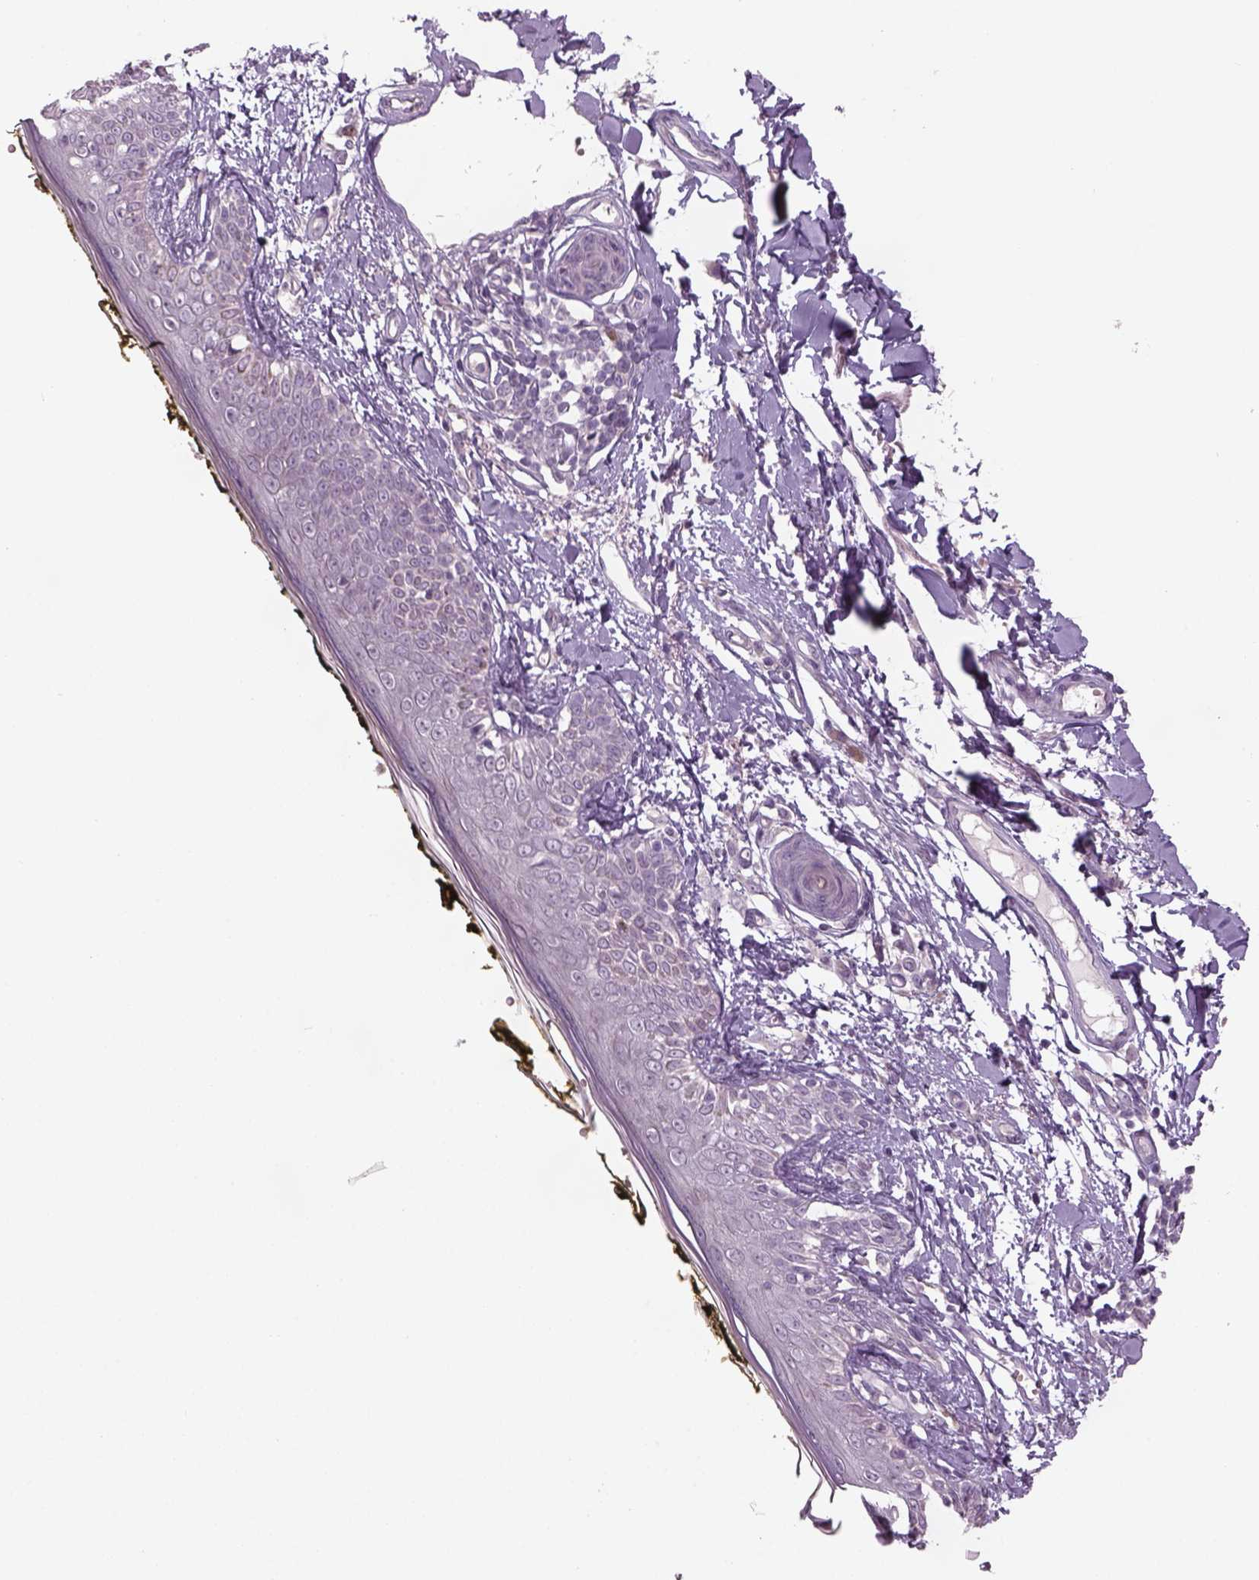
{"staining": {"intensity": "negative", "quantity": "none", "location": "none"}, "tissue": "skin", "cell_type": "Fibroblasts", "image_type": "normal", "snomed": [{"axis": "morphology", "description": "Normal tissue, NOS"}, {"axis": "topography", "description": "Skin"}], "caption": "High power microscopy micrograph of an immunohistochemistry (IHC) histopathology image of benign skin, revealing no significant positivity in fibroblasts. The staining is performed using DAB (3,3'-diaminobenzidine) brown chromogen with nuclei counter-stained in using hematoxylin.", "gene": "PENK", "patient": {"sex": "male", "age": 76}}